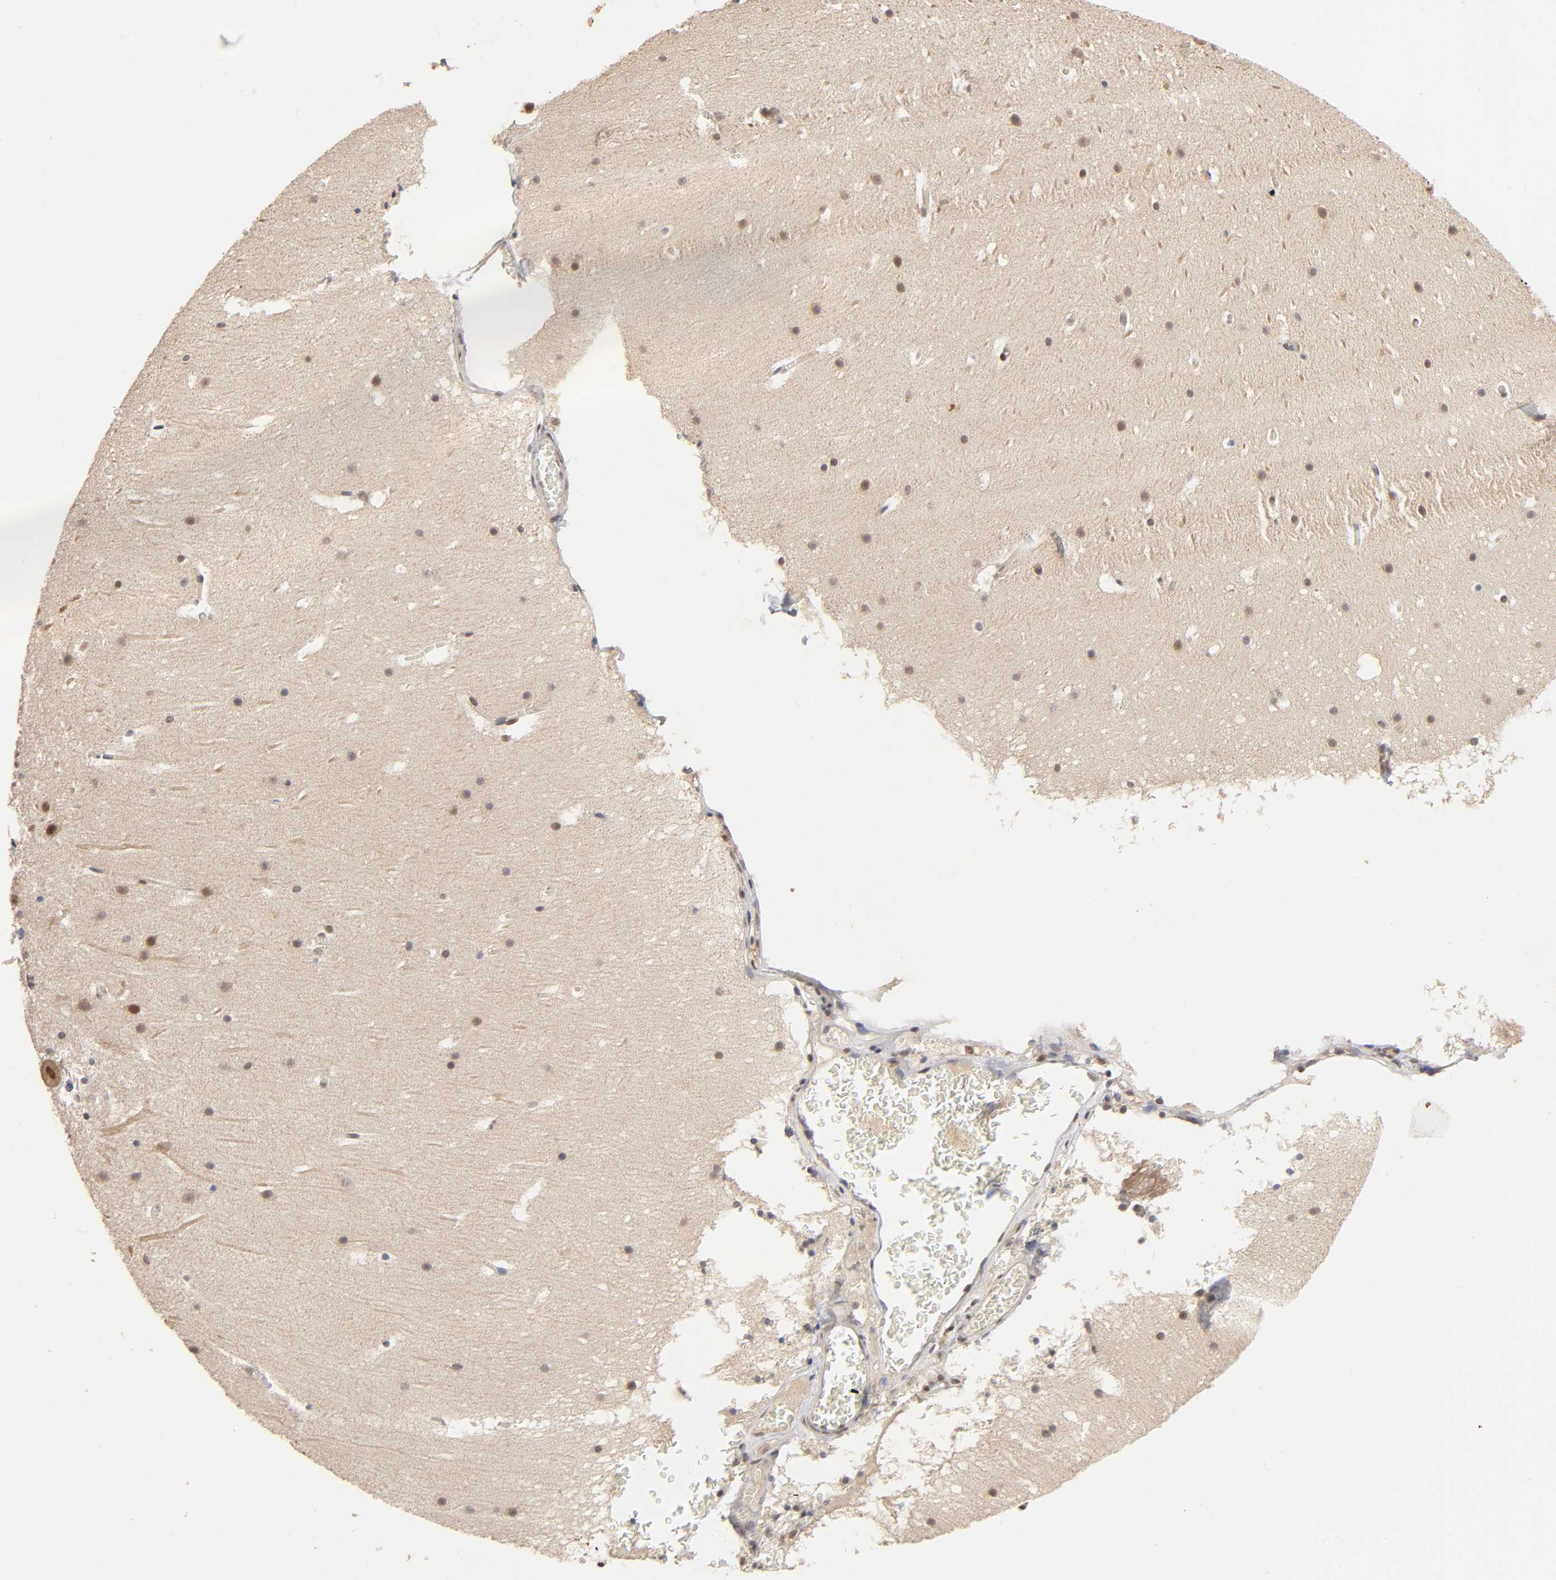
{"staining": {"intensity": "moderate", "quantity": "<25%", "location": "nuclear"}, "tissue": "cerebellum", "cell_type": "Cells in granular layer", "image_type": "normal", "snomed": [{"axis": "morphology", "description": "Normal tissue, NOS"}, {"axis": "topography", "description": "Cerebellum"}], "caption": "Immunohistochemical staining of normal human cerebellum demonstrates <25% levels of moderate nuclear protein expression in approximately <25% of cells in granular layer. (DAB (3,3'-diaminobenzidine) = brown stain, brightfield microscopy at high magnification).", "gene": "EP300", "patient": {"sex": "male", "age": 45}}